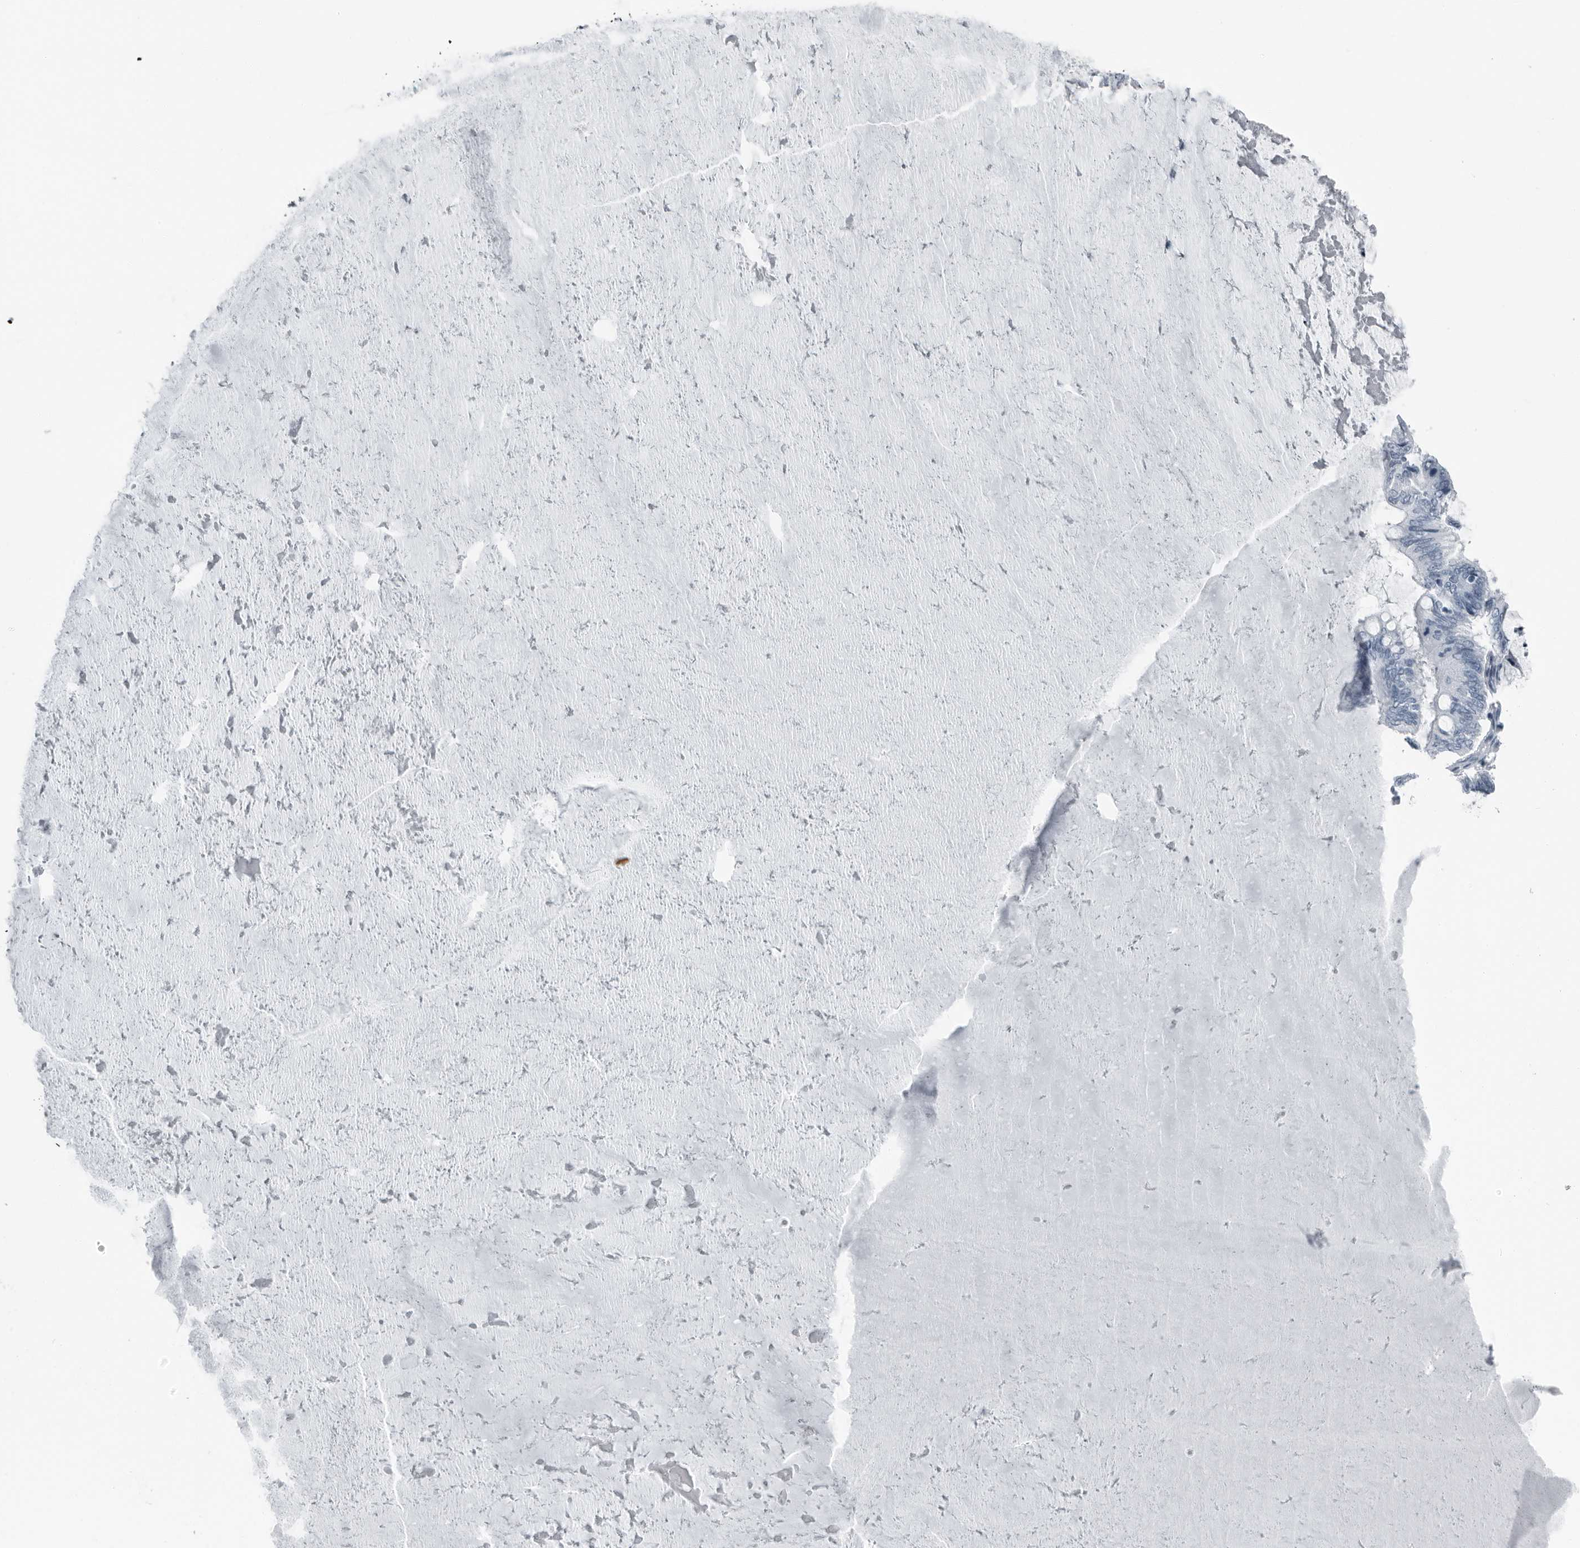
{"staining": {"intensity": "negative", "quantity": "none", "location": "none"}, "tissue": "ovarian cancer", "cell_type": "Tumor cells", "image_type": "cancer", "snomed": [{"axis": "morphology", "description": "Cystadenocarcinoma, mucinous, NOS"}, {"axis": "topography", "description": "Ovary"}], "caption": "Immunohistochemical staining of human ovarian cancer demonstrates no significant staining in tumor cells. (Immunohistochemistry, brightfield microscopy, high magnification).", "gene": "PRSS1", "patient": {"sex": "female", "age": 61}}